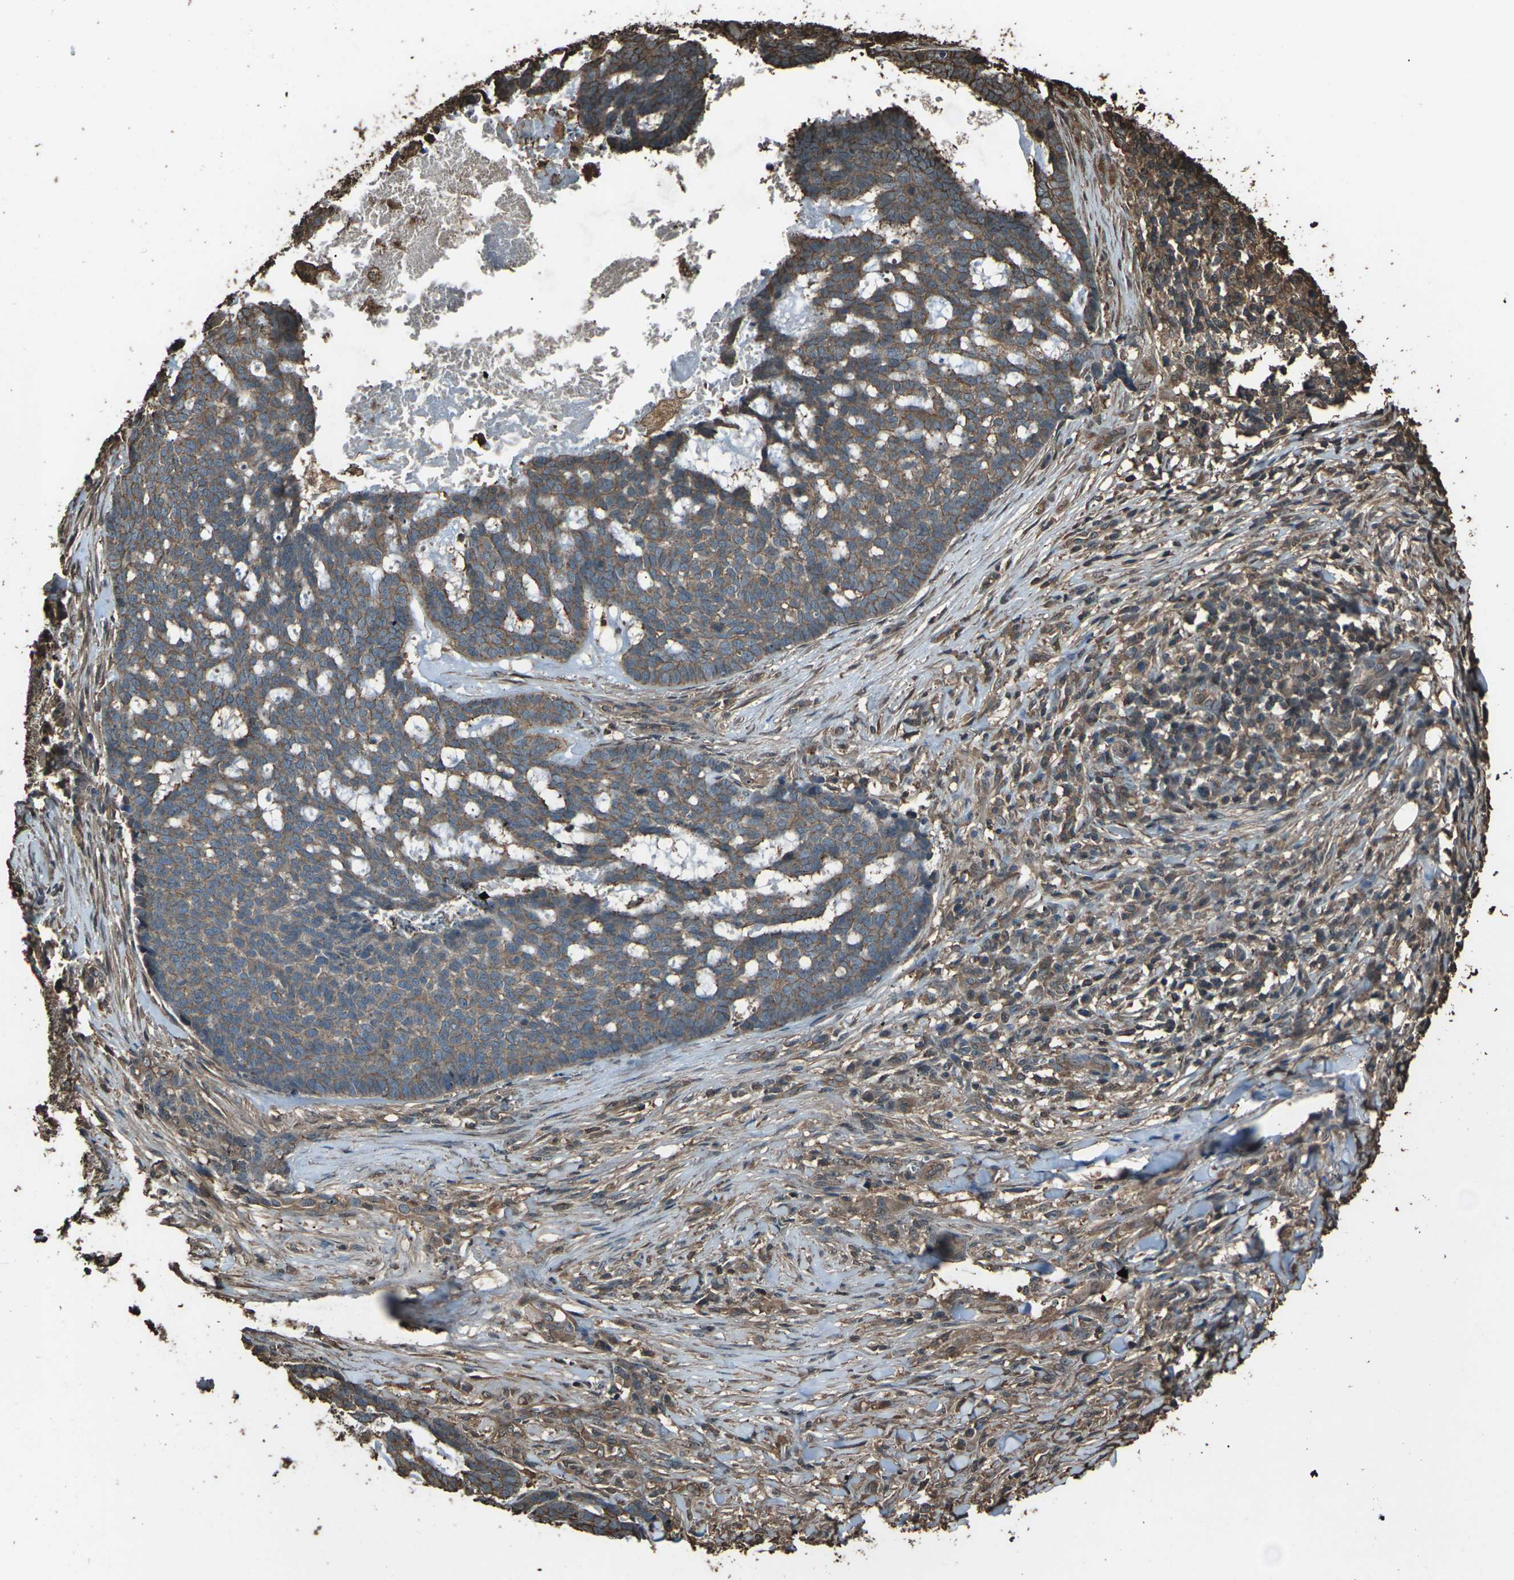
{"staining": {"intensity": "moderate", "quantity": "25%-75%", "location": "cytoplasmic/membranous"}, "tissue": "skin cancer", "cell_type": "Tumor cells", "image_type": "cancer", "snomed": [{"axis": "morphology", "description": "Basal cell carcinoma"}, {"axis": "topography", "description": "Skin"}], "caption": "Moderate cytoplasmic/membranous staining for a protein is present in approximately 25%-75% of tumor cells of skin cancer (basal cell carcinoma) using IHC.", "gene": "DHPS", "patient": {"sex": "male", "age": 84}}